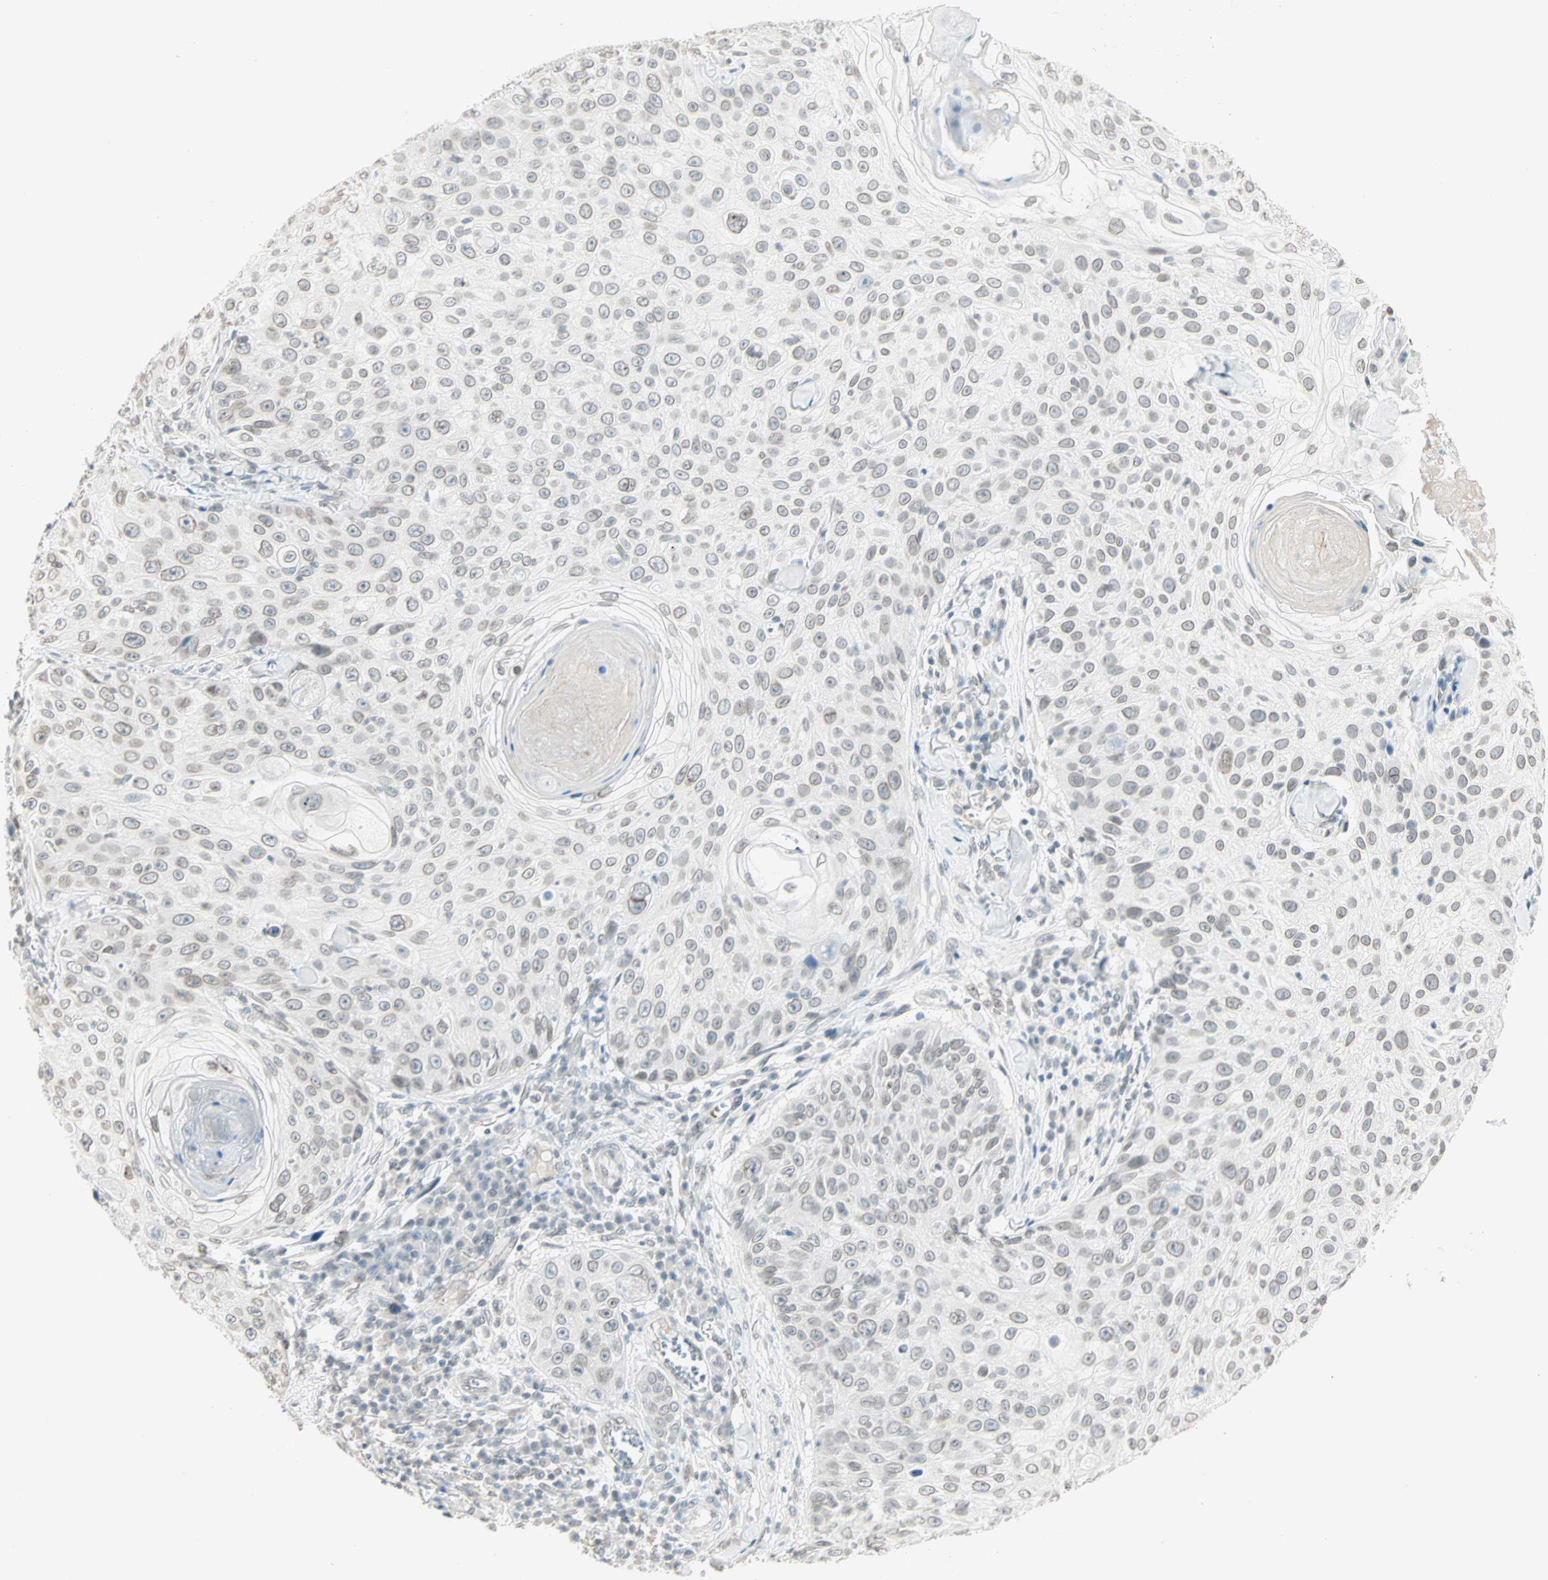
{"staining": {"intensity": "weak", "quantity": "<25%", "location": "nuclear"}, "tissue": "skin cancer", "cell_type": "Tumor cells", "image_type": "cancer", "snomed": [{"axis": "morphology", "description": "Squamous cell carcinoma, NOS"}, {"axis": "topography", "description": "Skin"}], "caption": "Photomicrograph shows no protein expression in tumor cells of skin cancer (squamous cell carcinoma) tissue.", "gene": "BCAN", "patient": {"sex": "male", "age": 86}}